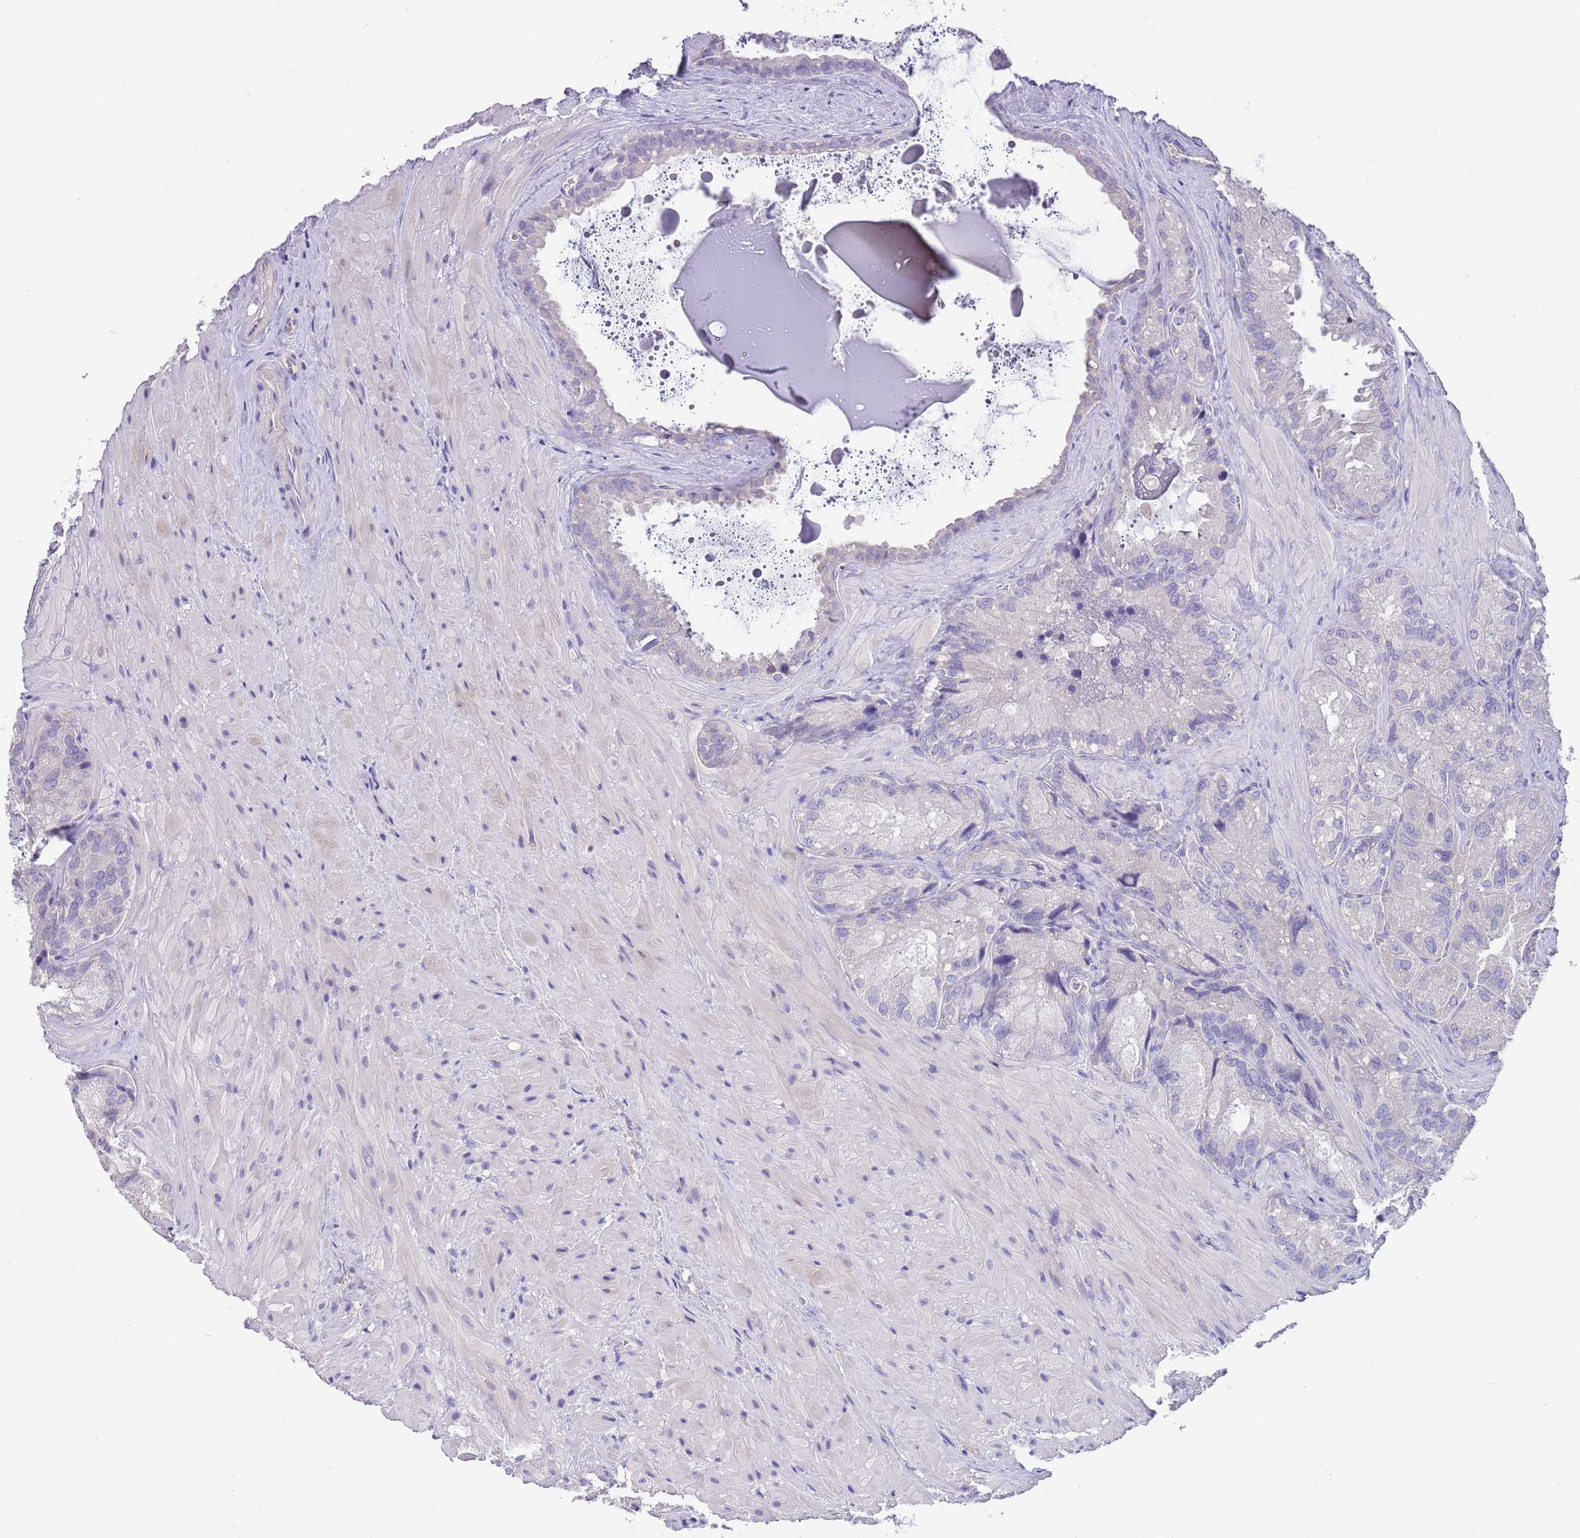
{"staining": {"intensity": "negative", "quantity": "none", "location": "none"}, "tissue": "seminal vesicle", "cell_type": "Glandular cells", "image_type": "normal", "snomed": [{"axis": "morphology", "description": "Normal tissue, NOS"}, {"axis": "topography", "description": "Seminal veicle"}], "caption": "This photomicrograph is of normal seminal vesicle stained with immunohistochemistry (IHC) to label a protein in brown with the nuclei are counter-stained blue. There is no expression in glandular cells.", "gene": "SFTPA1", "patient": {"sex": "male", "age": 62}}